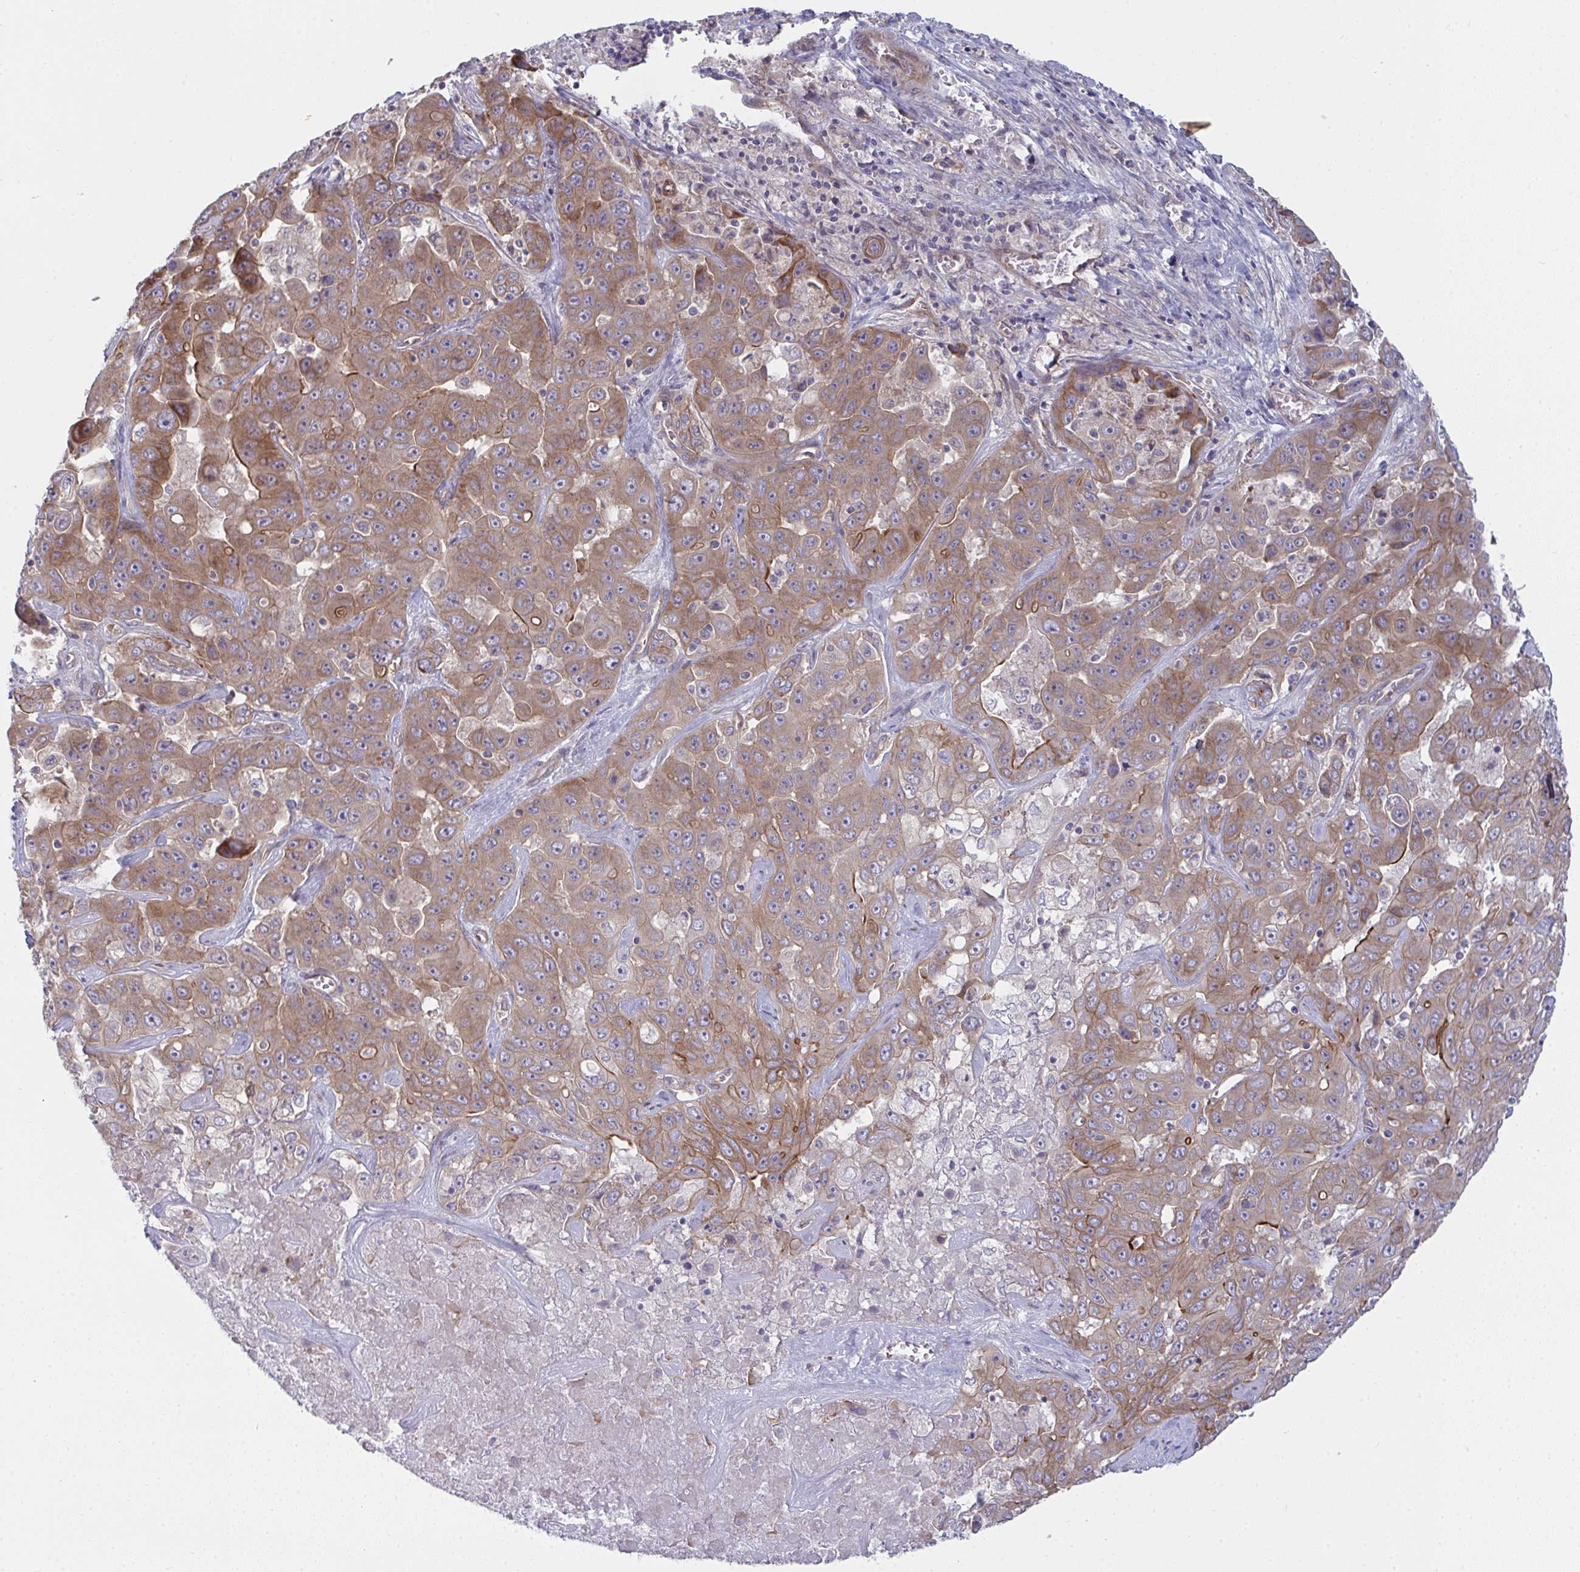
{"staining": {"intensity": "moderate", "quantity": ">75%", "location": "cytoplasmic/membranous"}, "tissue": "liver cancer", "cell_type": "Tumor cells", "image_type": "cancer", "snomed": [{"axis": "morphology", "description": "Cholangiocarcinoma"}, {"axis": "topography", "description": "Liver"}], "caption": "This micrograph demonstrates liver cancer stained with immunohistochemistry to label a protein in brown. The cytoplasmic/membranous of tumor cells show moderate positivity for the protein. Nuclei are counter-stained blue.", "gene": "CASP9", "patient": {"sex": "female", "age": 52}}